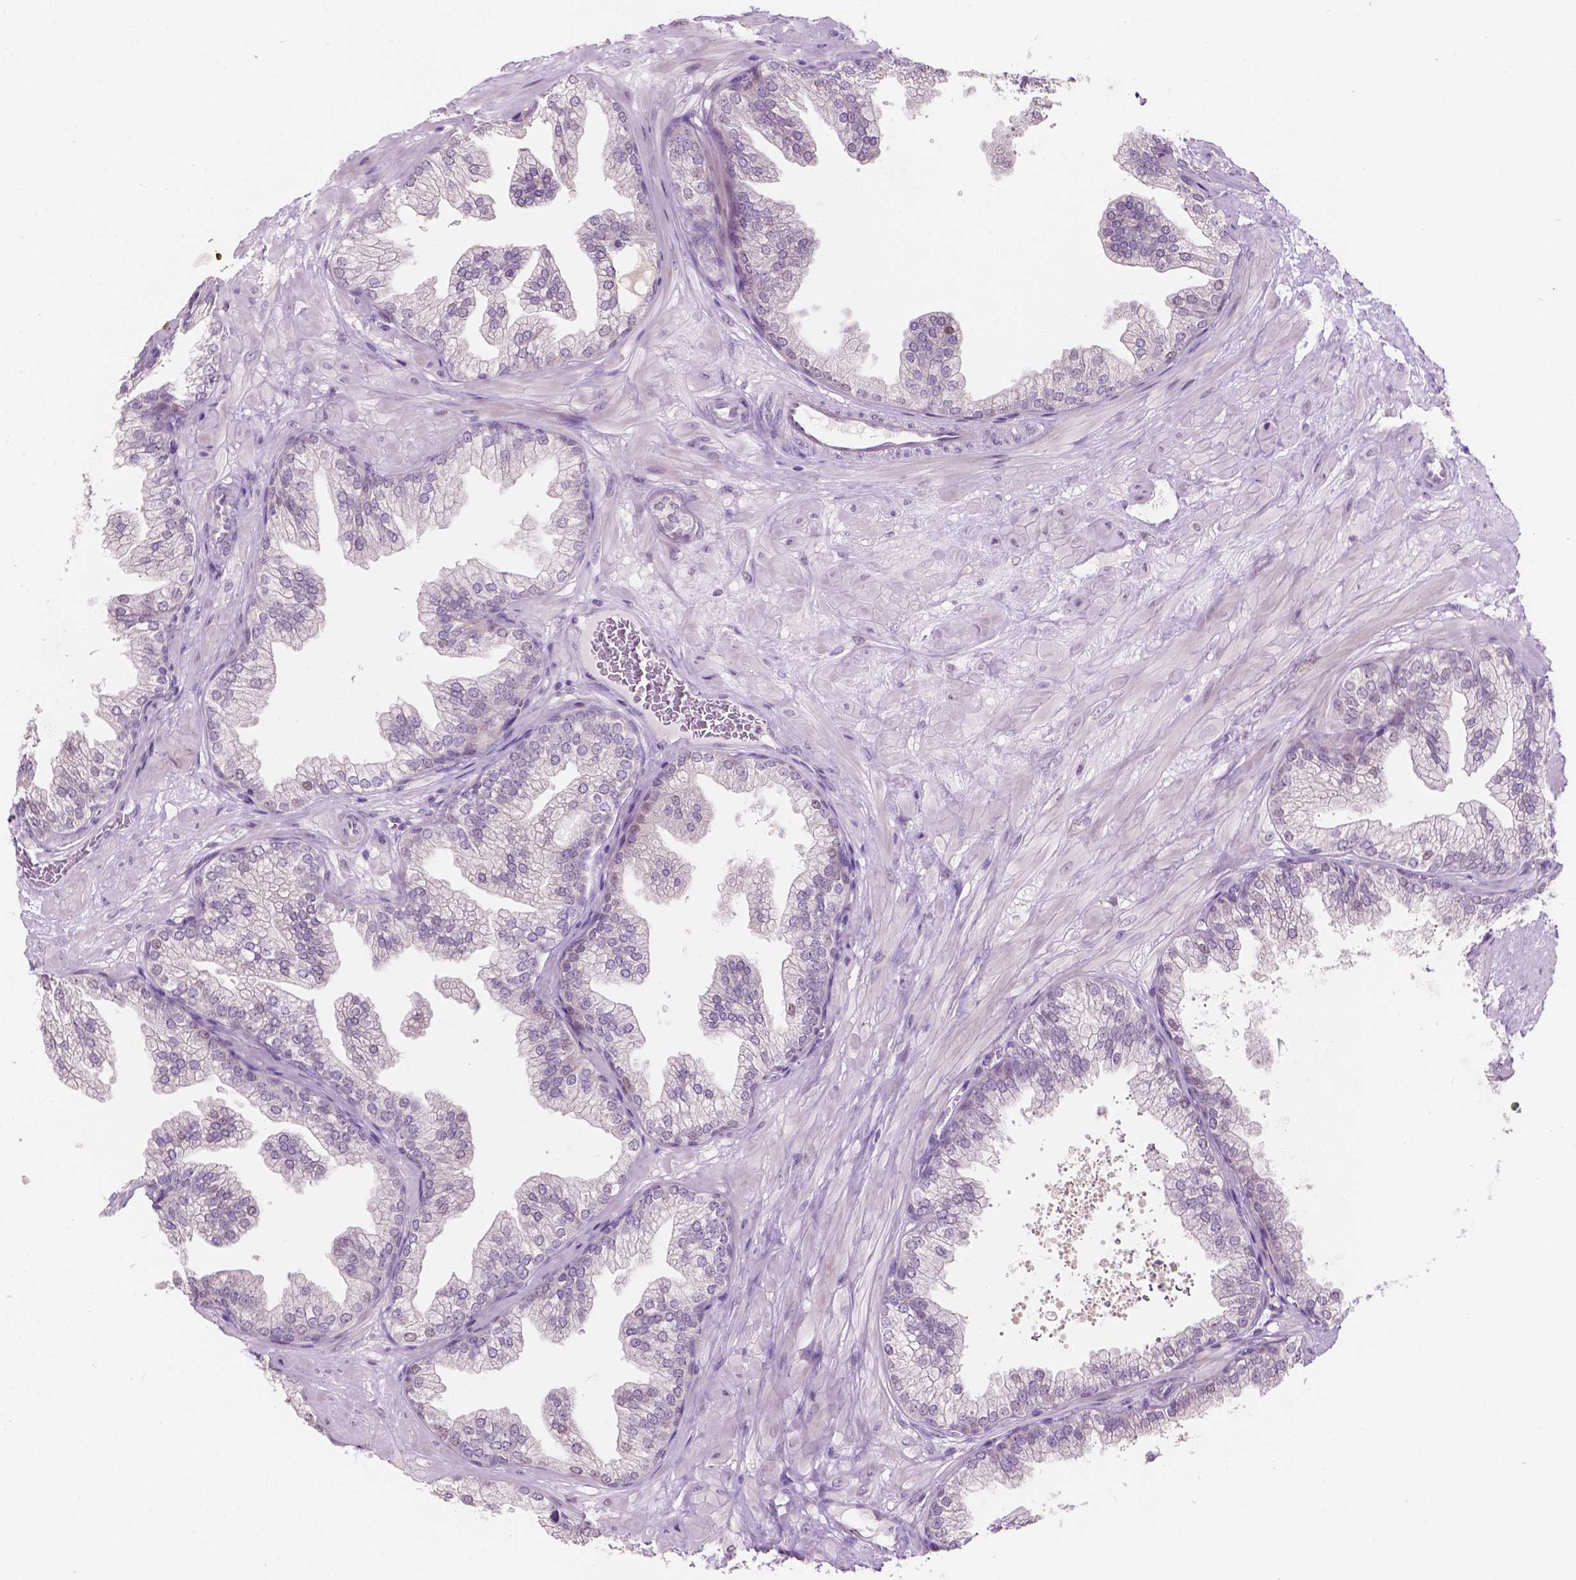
{"staining": {"intensity": "negative", "quantity": "none", "location": "none"}, "tissue": "prostate", "cell_type": "Glandular cells", "image_type": "normal", "snomed": [{"axis": "morphology", "description": "Normal tissue, NOS"}, {"axis": "topography", "description": "Prostate"}], "caption": "Glandular cells are negative for protein expression in benign human prostate. (IHC, brightfield microscopy, high magnification).", "gene": "TM6SF2", "patient": {"sex": "male", "age": 37}}